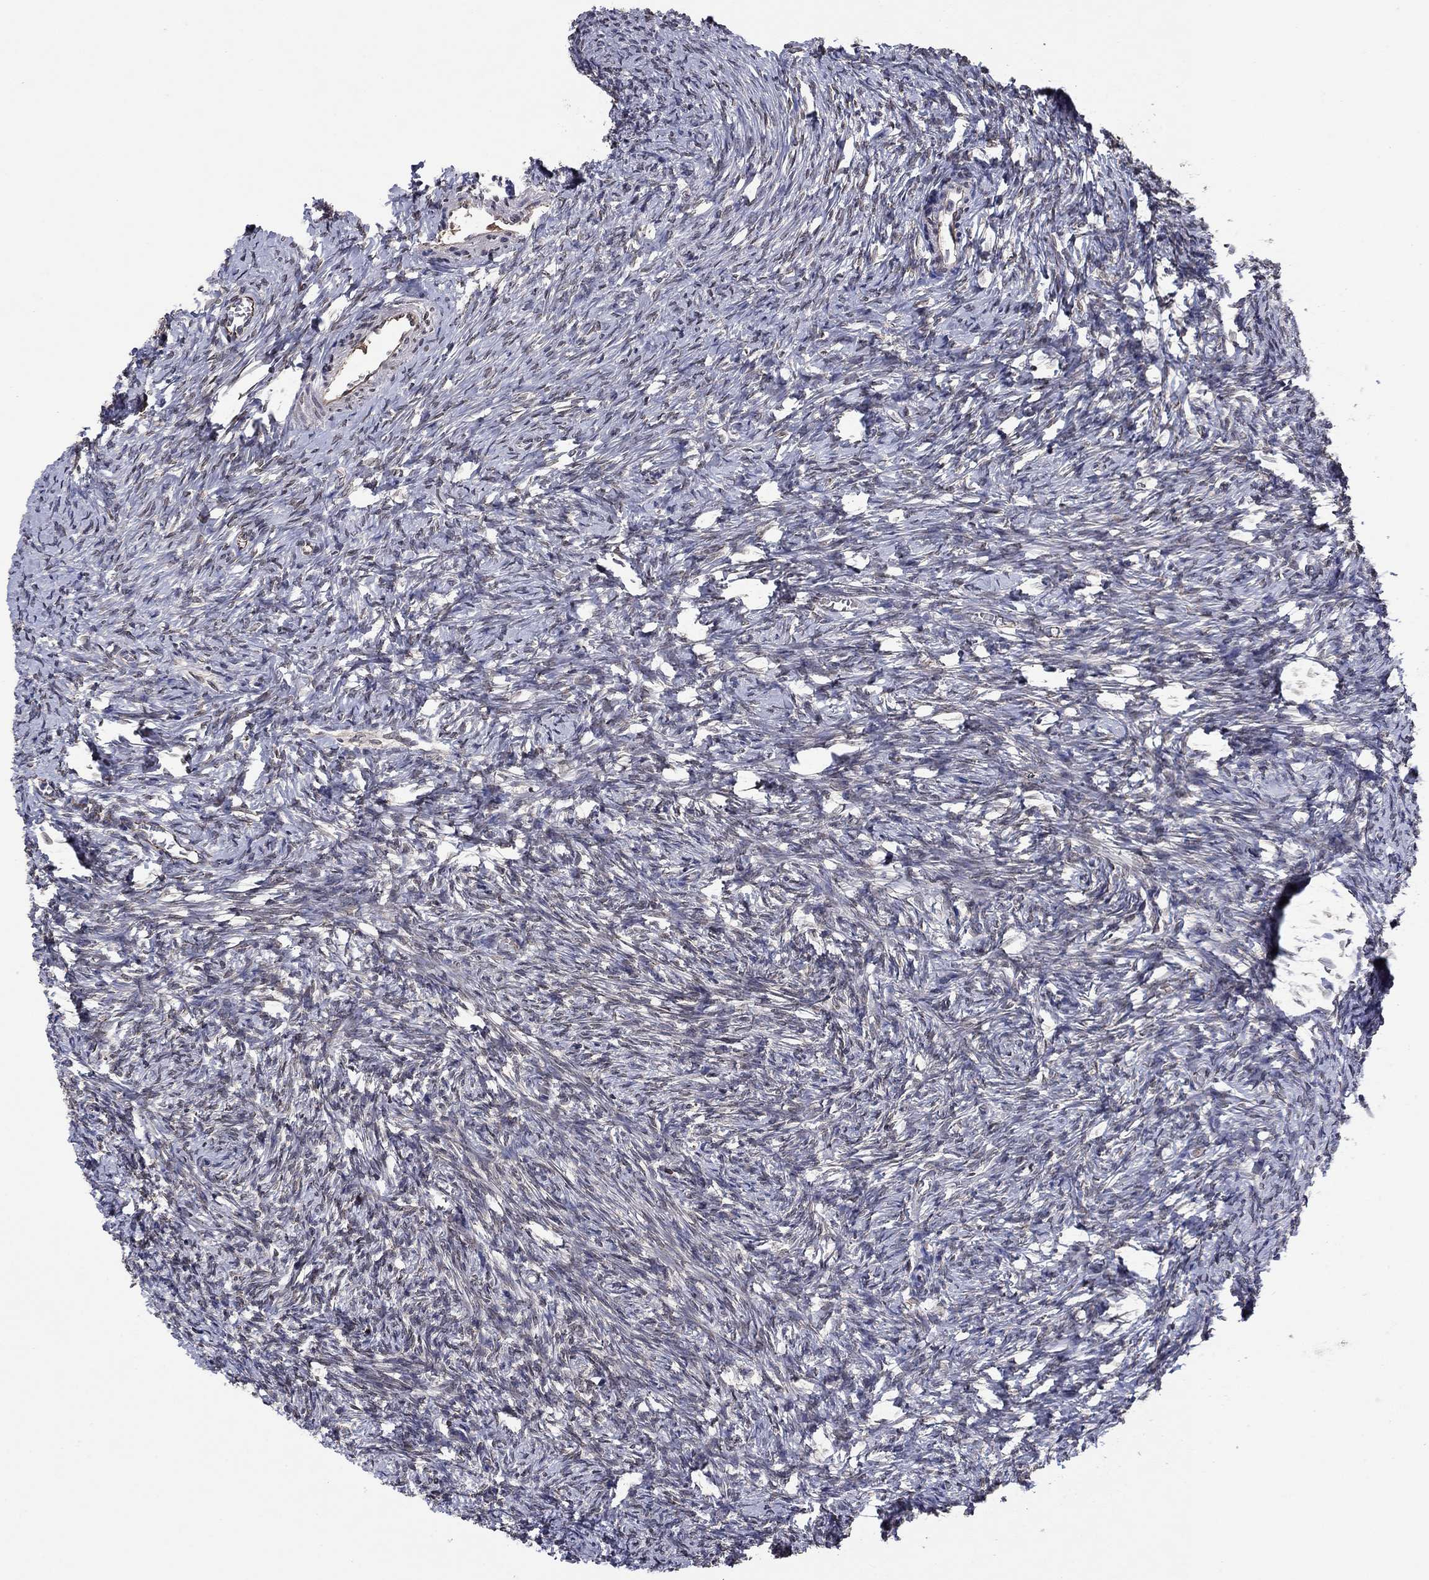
{"staining": {"intensity": "weak", "quantity": "25%-75%", "location": "cytoplasmic/membranous"}, "tissue": "ovary", "cell_type": "Follicle cells", "image_type": "normal", "snomed": [{"axis": "morphology", "description": "Normal tissue, NOS"}, {"axis": "topography", "description": "Ovary"}], "caption": "Follicle cells display weak cytoplasmic/membranous staining in approximately 25%-75% of cells in normal ovary.", "gene": "EMC9", "patient": {"sex": "female", "age": 39}}